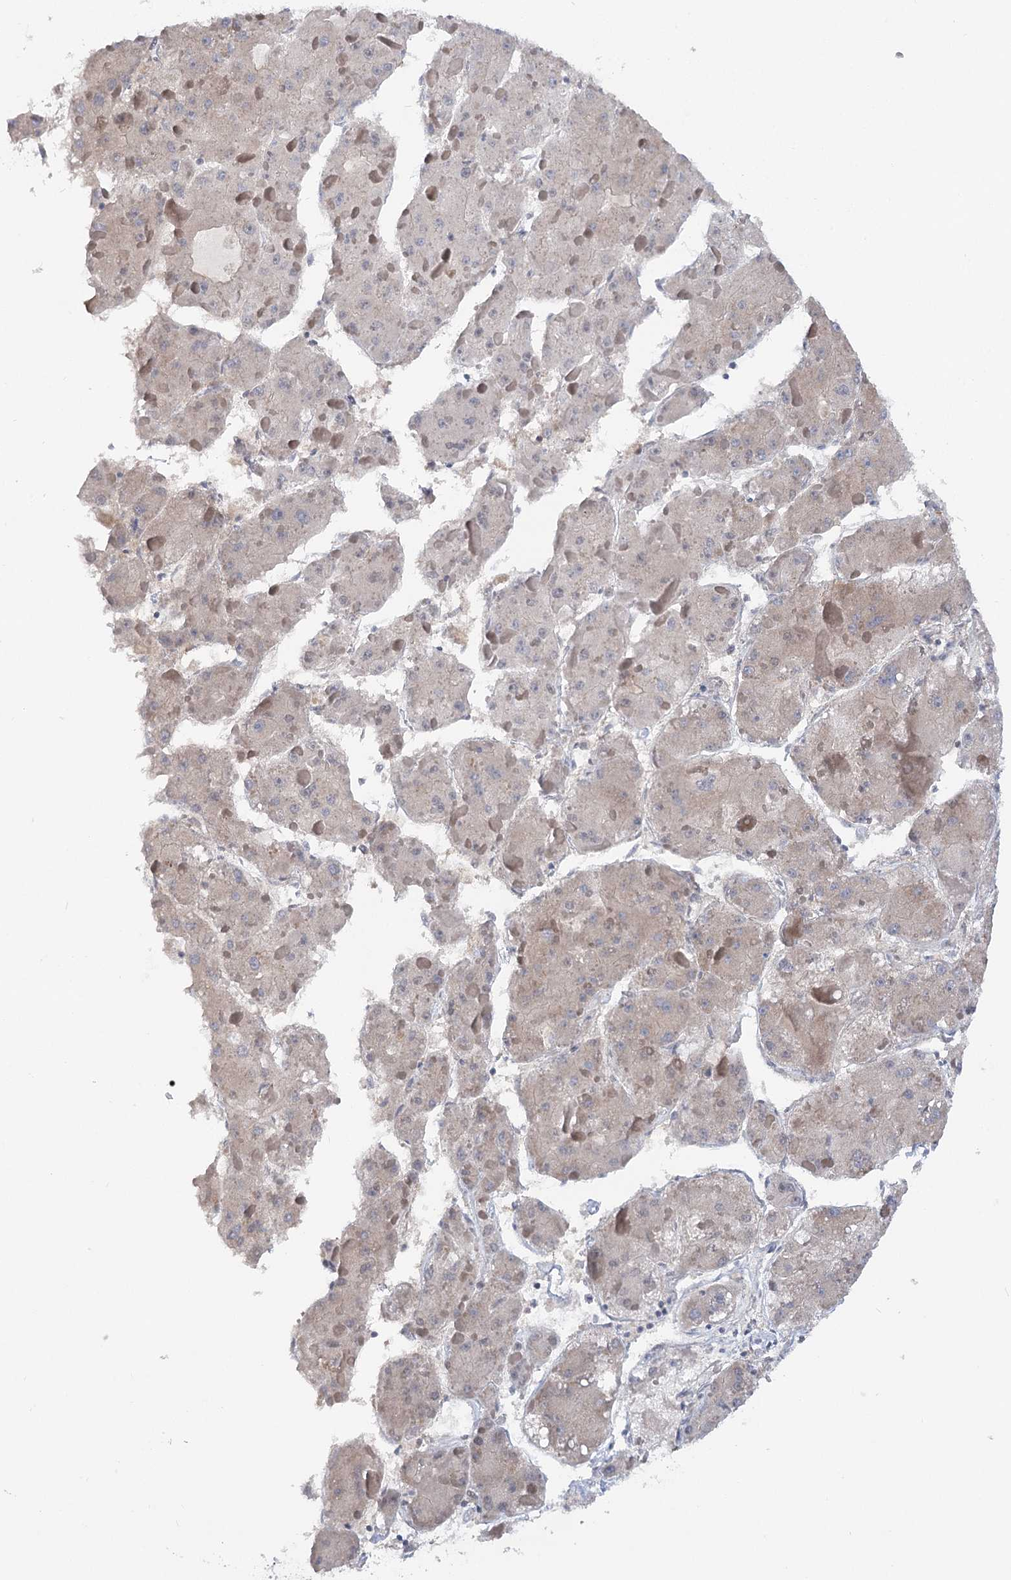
{"staining": {"intensity": "weak", "quantity": "<25%", "location": "cytoplasmic/membranous"}, "tissue": "liver cancer", "cell_type": "Tumor cells", "image_type": "cancer", "snomed": [{"axis": "morphology", "description": "Carcinoma, Hepatocellular, NOS"}, {"axis": "topography", "description": "Liver"}], "caption": "Photomicrograph shows no significant protein positivity in tumor cells of liver cancer (hepatocellular carcinoma). The staining was performed using DAB to visualize the protein expression in brown, while the nuclei were stained in blue with hematoxylin (Magnification: 20x).", "gene": "SCN11A", "patient": {"sex": "female", "age": 73}}